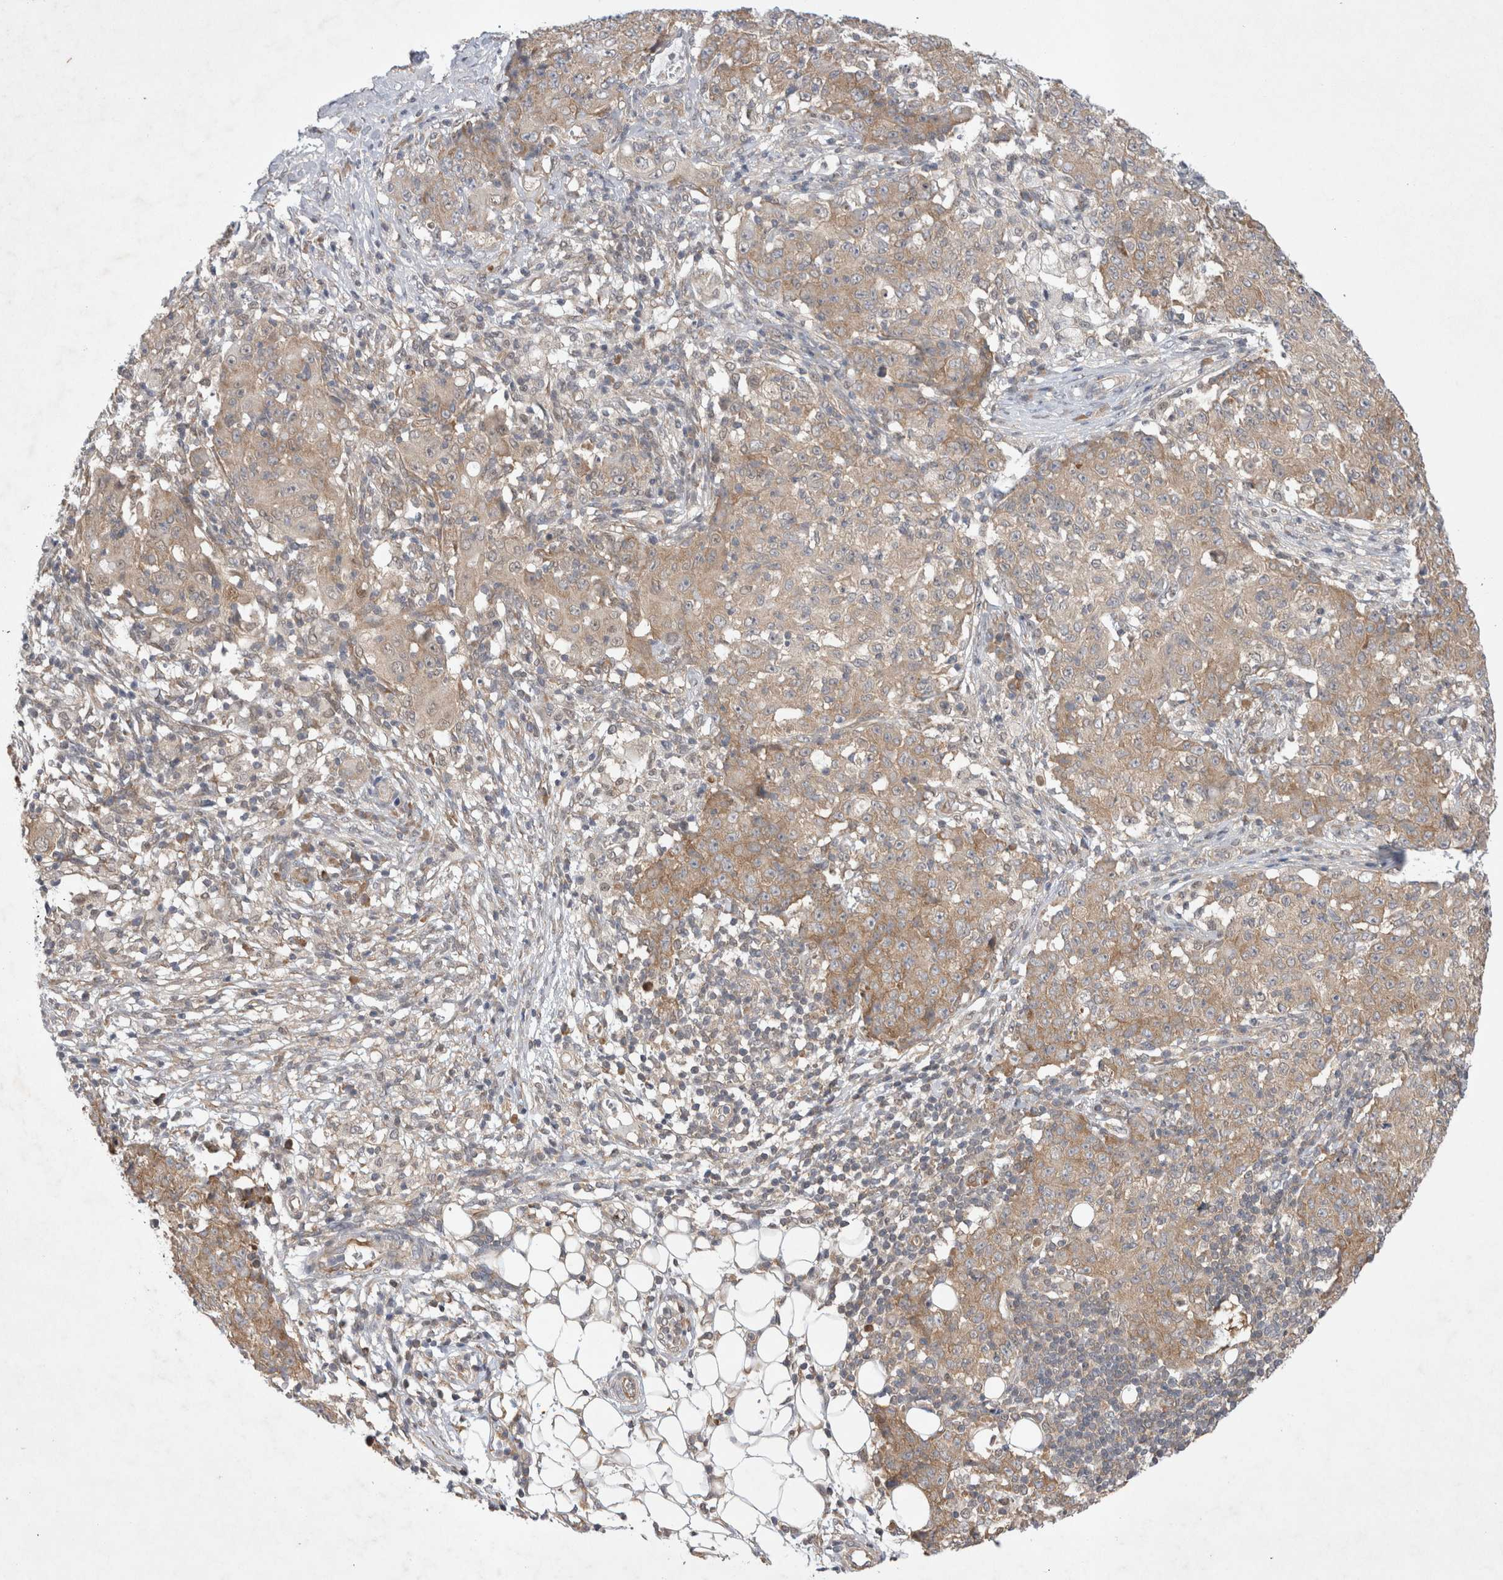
{"staining": {"intensity": "moderate", "quantity": ">75%", "location": "cytoplasmic/membranous"}, "tissue": "ovarian cancer", "cell_type": "Tumor cells", "image_type": "cancer", "snomed": [{"axis": "morphology", "description": "Carcinoma, endometroid"}, {"axis": "topography", "description": "Ovary"}], "caption": "Moderate cytoplasmic/membranous protein staining is present in about >75% of tumor cells in endometroid carcinoma (ovarian). (Brightfield microscopy of DAB IHC at high magnification).", "gene": "EIF3E", "patient": {"sex": "female", "age": 42}}